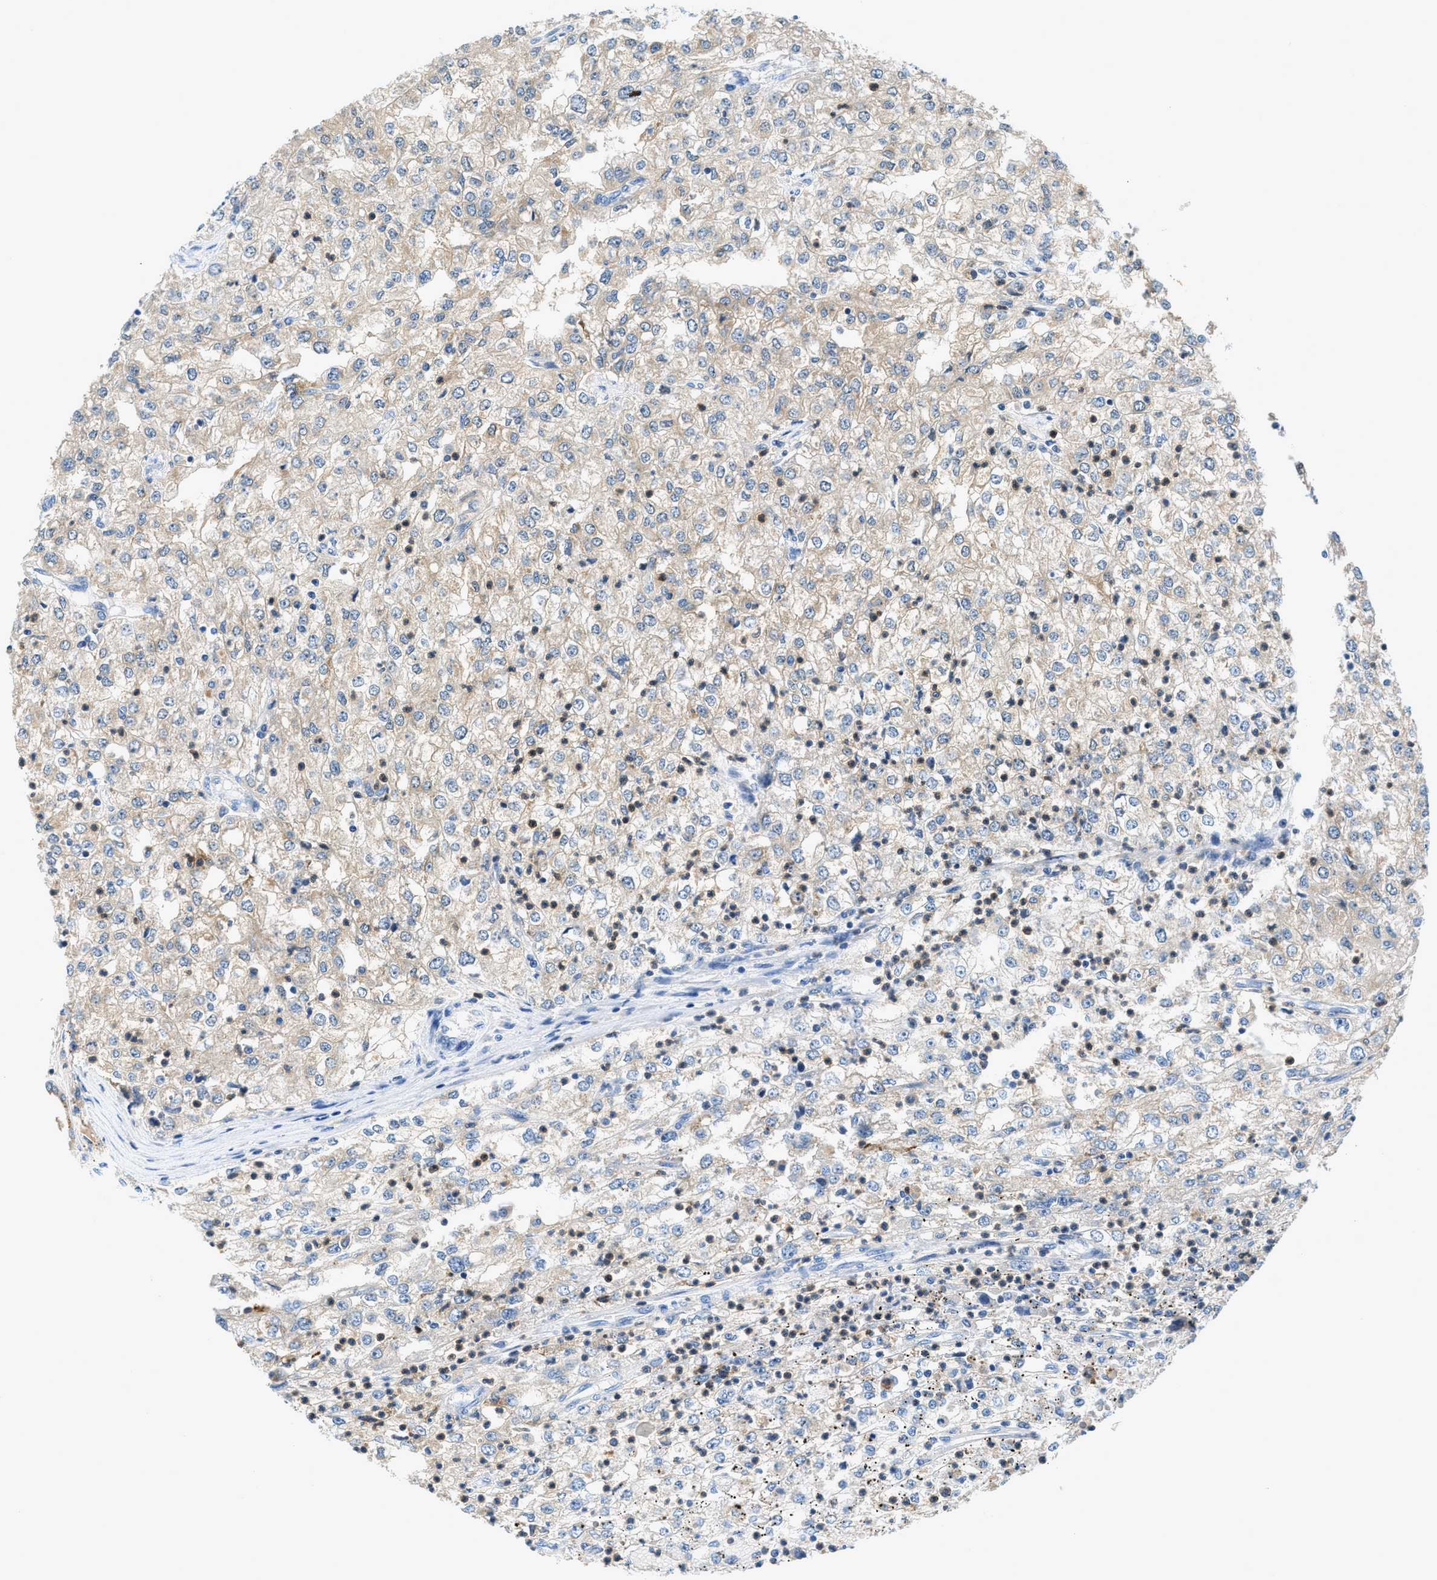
{"staining": {"intensity": "negative", "quantity": "none", "location": "none"}, "tissue": "renal cancer", "cell_type": "Tumor cells", "image_type": "cancer", "snomed": [{"axis": "morphology", "description": "Adenocarcinoma, NOS"}, {"axis": "topography", "description": "Kidney"}], "caption": "Micrograph shows no protein staining in tumor cells of renal cancer tissue.", "gene": "ADGRE3", "patient": {"sex": "female", "age": 54}}